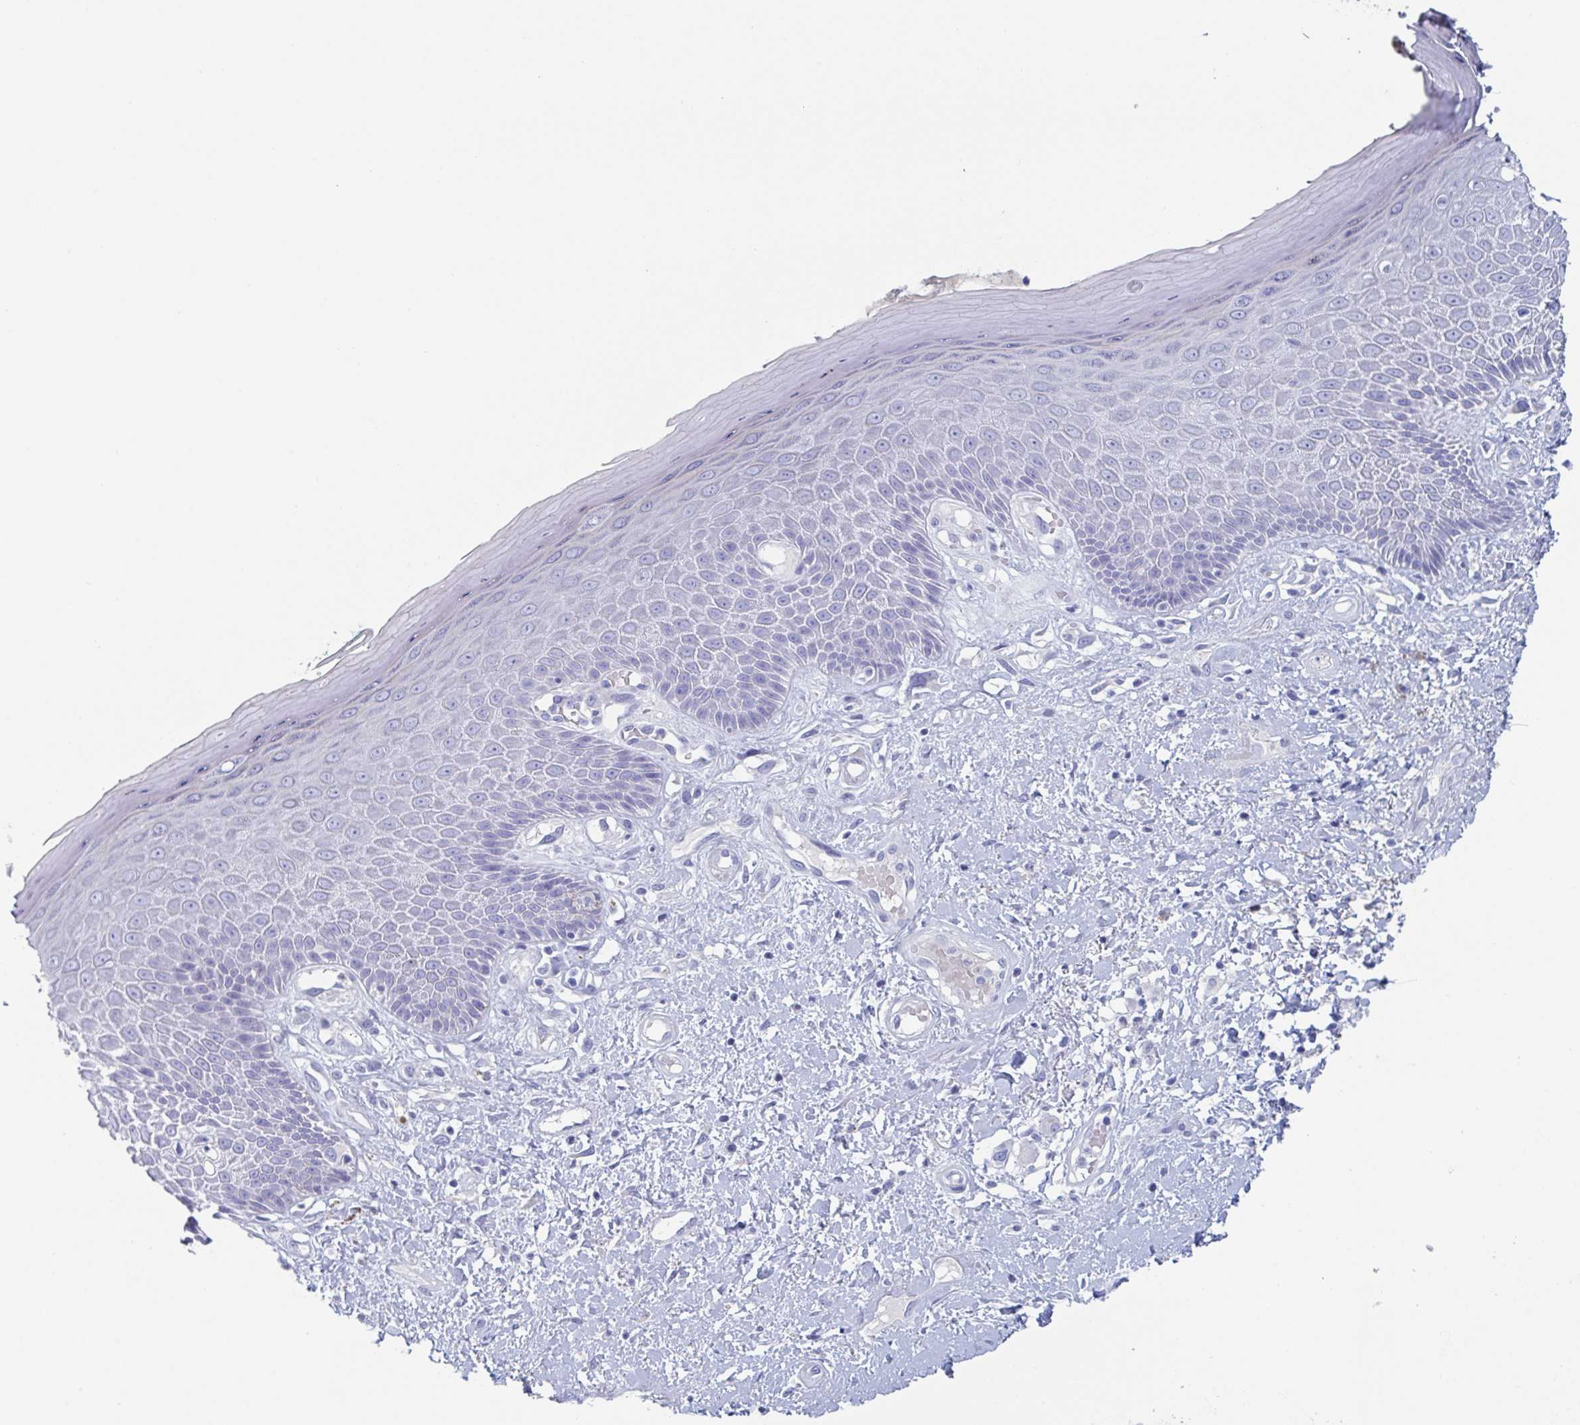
{"staining": {"intensity": "weak", "quantity": "<25%", "location": "cytoplasmic/membranous"}, "tissue": "skin", "cell_type": "Epidermal cells", "image_type": "normal", "snomed": [{"axis": "morphology", "description": "Normal tissue, NOS"}, {"axis": "topography", "description": "Anal"}, {"axis": "topography", "description": "Peripheral nerve tissue"}], "caption": "Immunohistochemical staining of benign skin reveals no significant expression in epidermal cells.", "gene": "NT5C3B", "patient": {"sex": "male", "age": 78}}